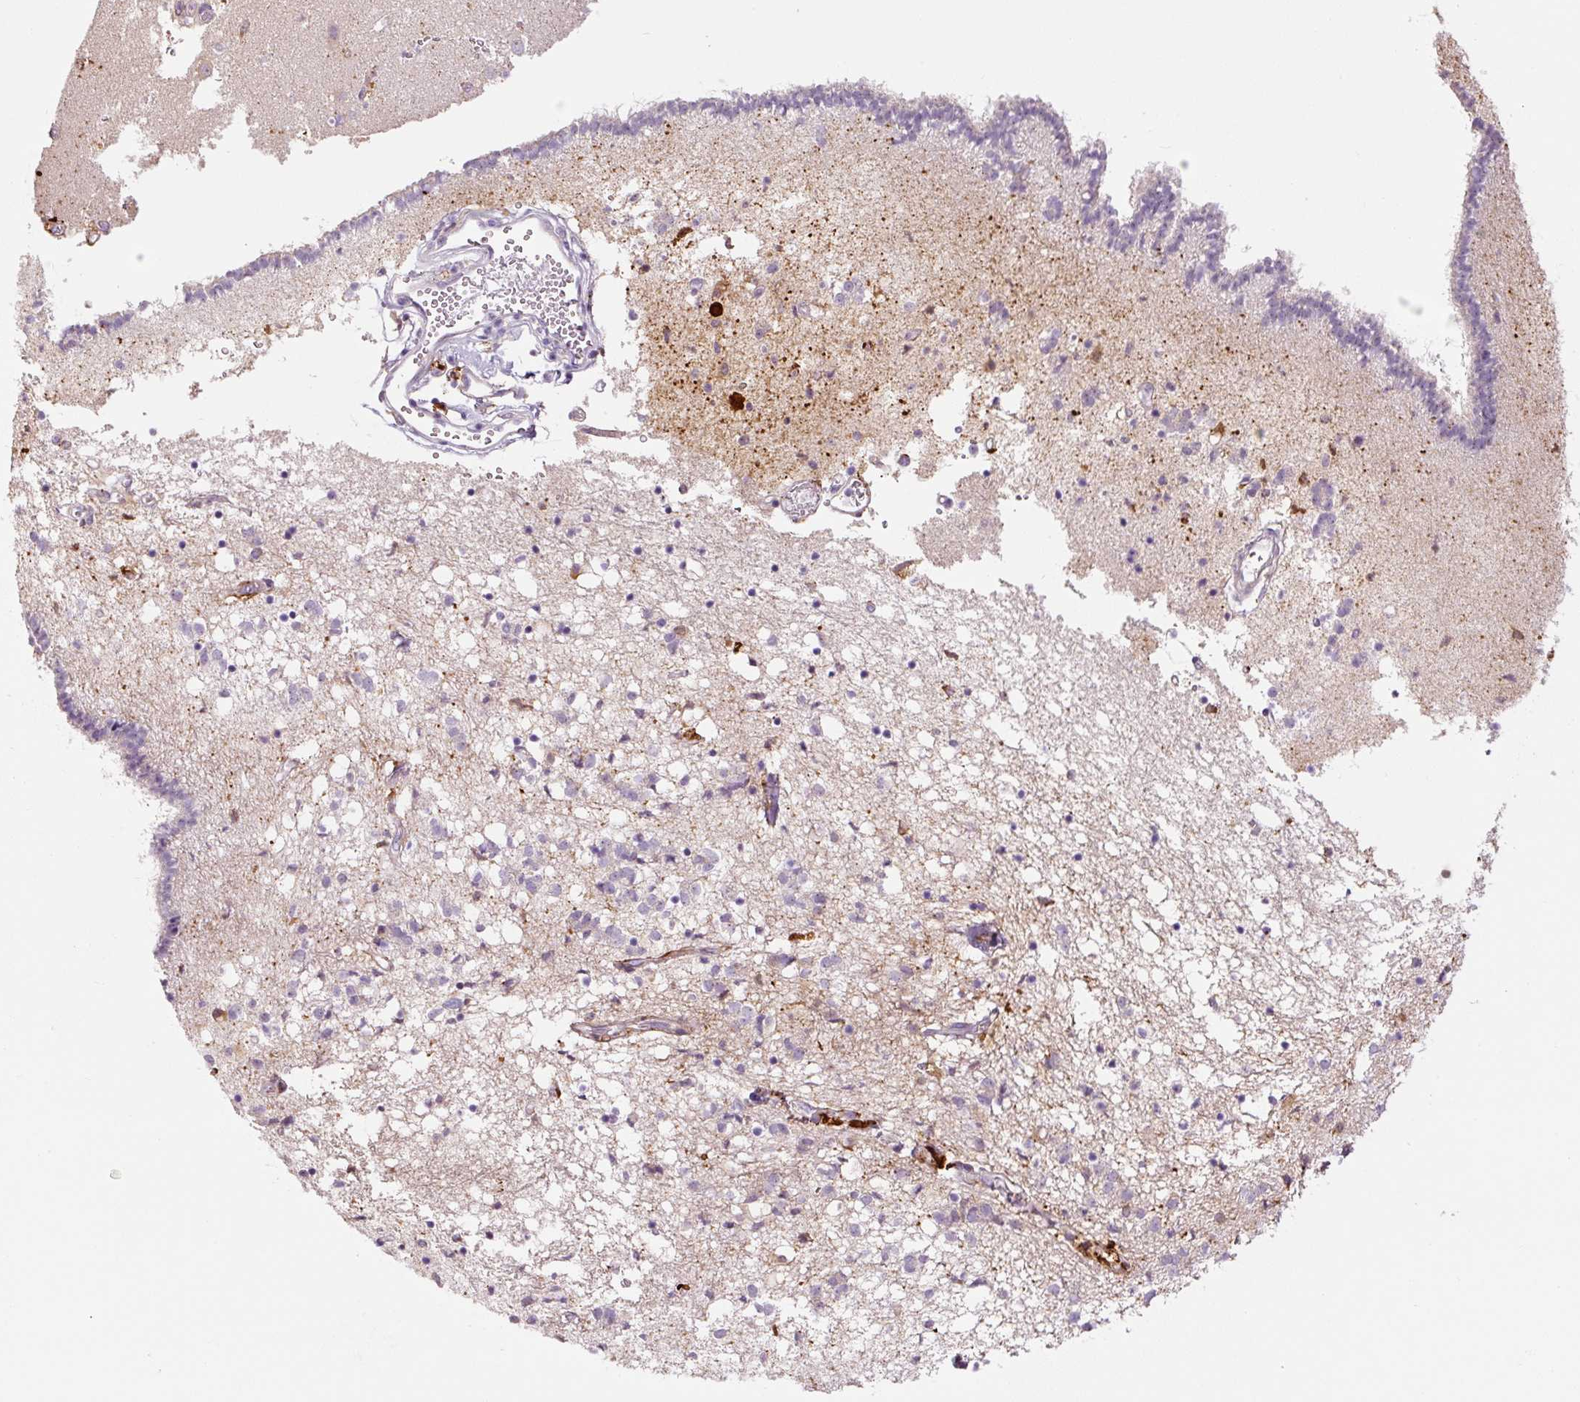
{"staining": {"intensity": "strong", "quantity": "<25%", "location": "cytoplasmic/membranous"}, "tissue": "caudate", "cell_type": "Glial cells", "image_type": "normal", "snomed": [{"axis": "morphology", "description": "Normal tissue, NOS"}, {"axis": "topography", "description": "Lateral ventricle wall"}], "caption": "Immunohistochemistry (IHC) staining of unremarkable caudate, which demonstrates medium levels of strong cytoplasmic/membranous expression in about <25% of glial cells indicating strong cytoplasmic/membranous protein staining. The staining was performed using DAB (brown) for protein detection and nuclei were counterstained in hematoxylin (blue).", "gene": "FUT10", "patient": {"sex": "male", "age": 58}}